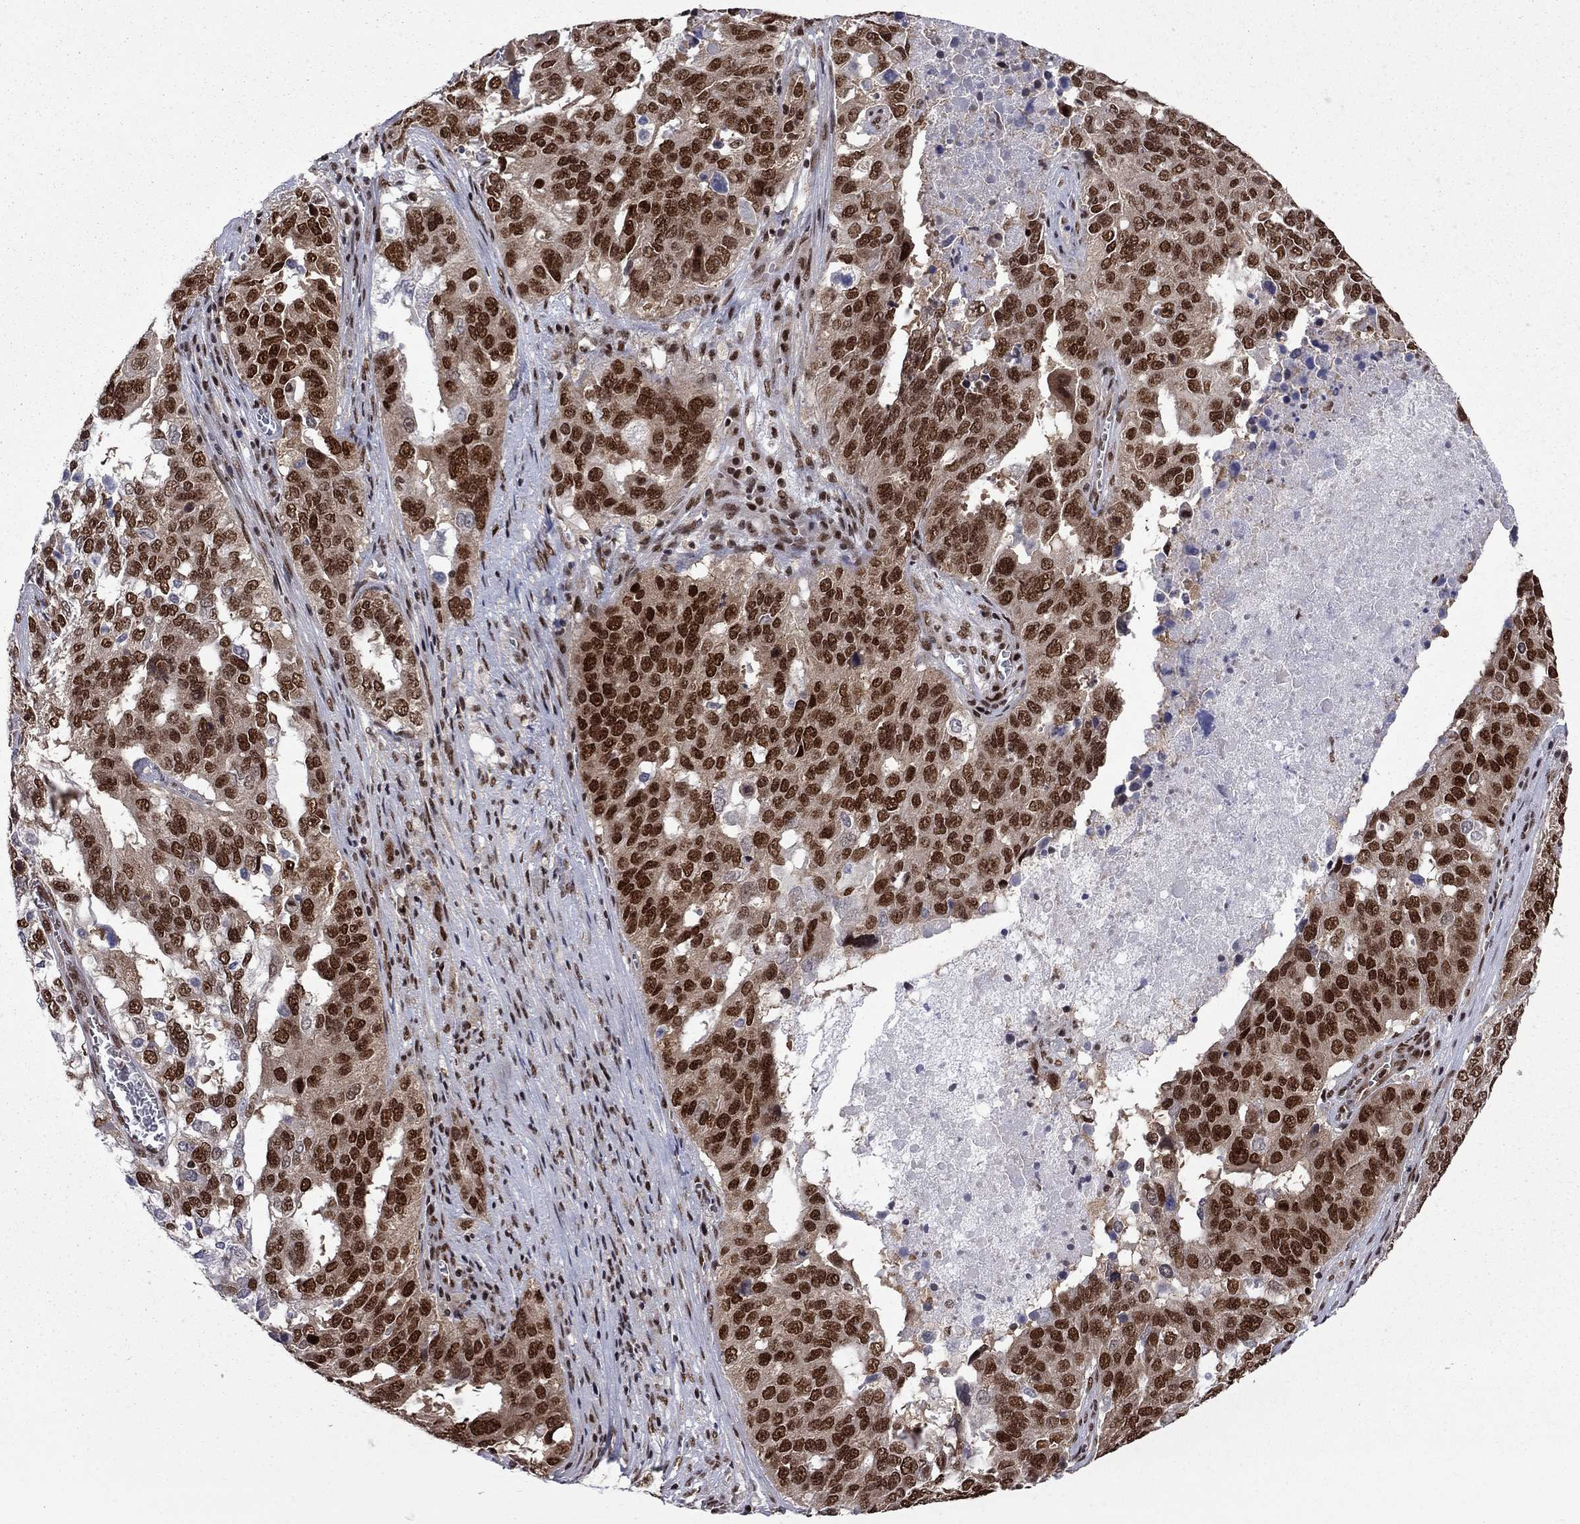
{"staining": {"intensity": "strong", "quantity": ">75%", "location": "nuclear"}, "tissue": "ovarian cancer", "cell_type": "Tumor cells", "image_type": "cancer", "snomed": [{"axis": "morphology", "description": "Carcinoma, endometroid"}, {"axis": "topography", "description": "Soft tissue"}, {"axis": "topography", "description": "Ovary"}], "caption": "Immunohistochemical staining of ovarian cancer reveals strong nuclear protein positivity in about >75% of tumor cells.", "gene": "MED25", "patient": {"sex": "female", "age": 52}}